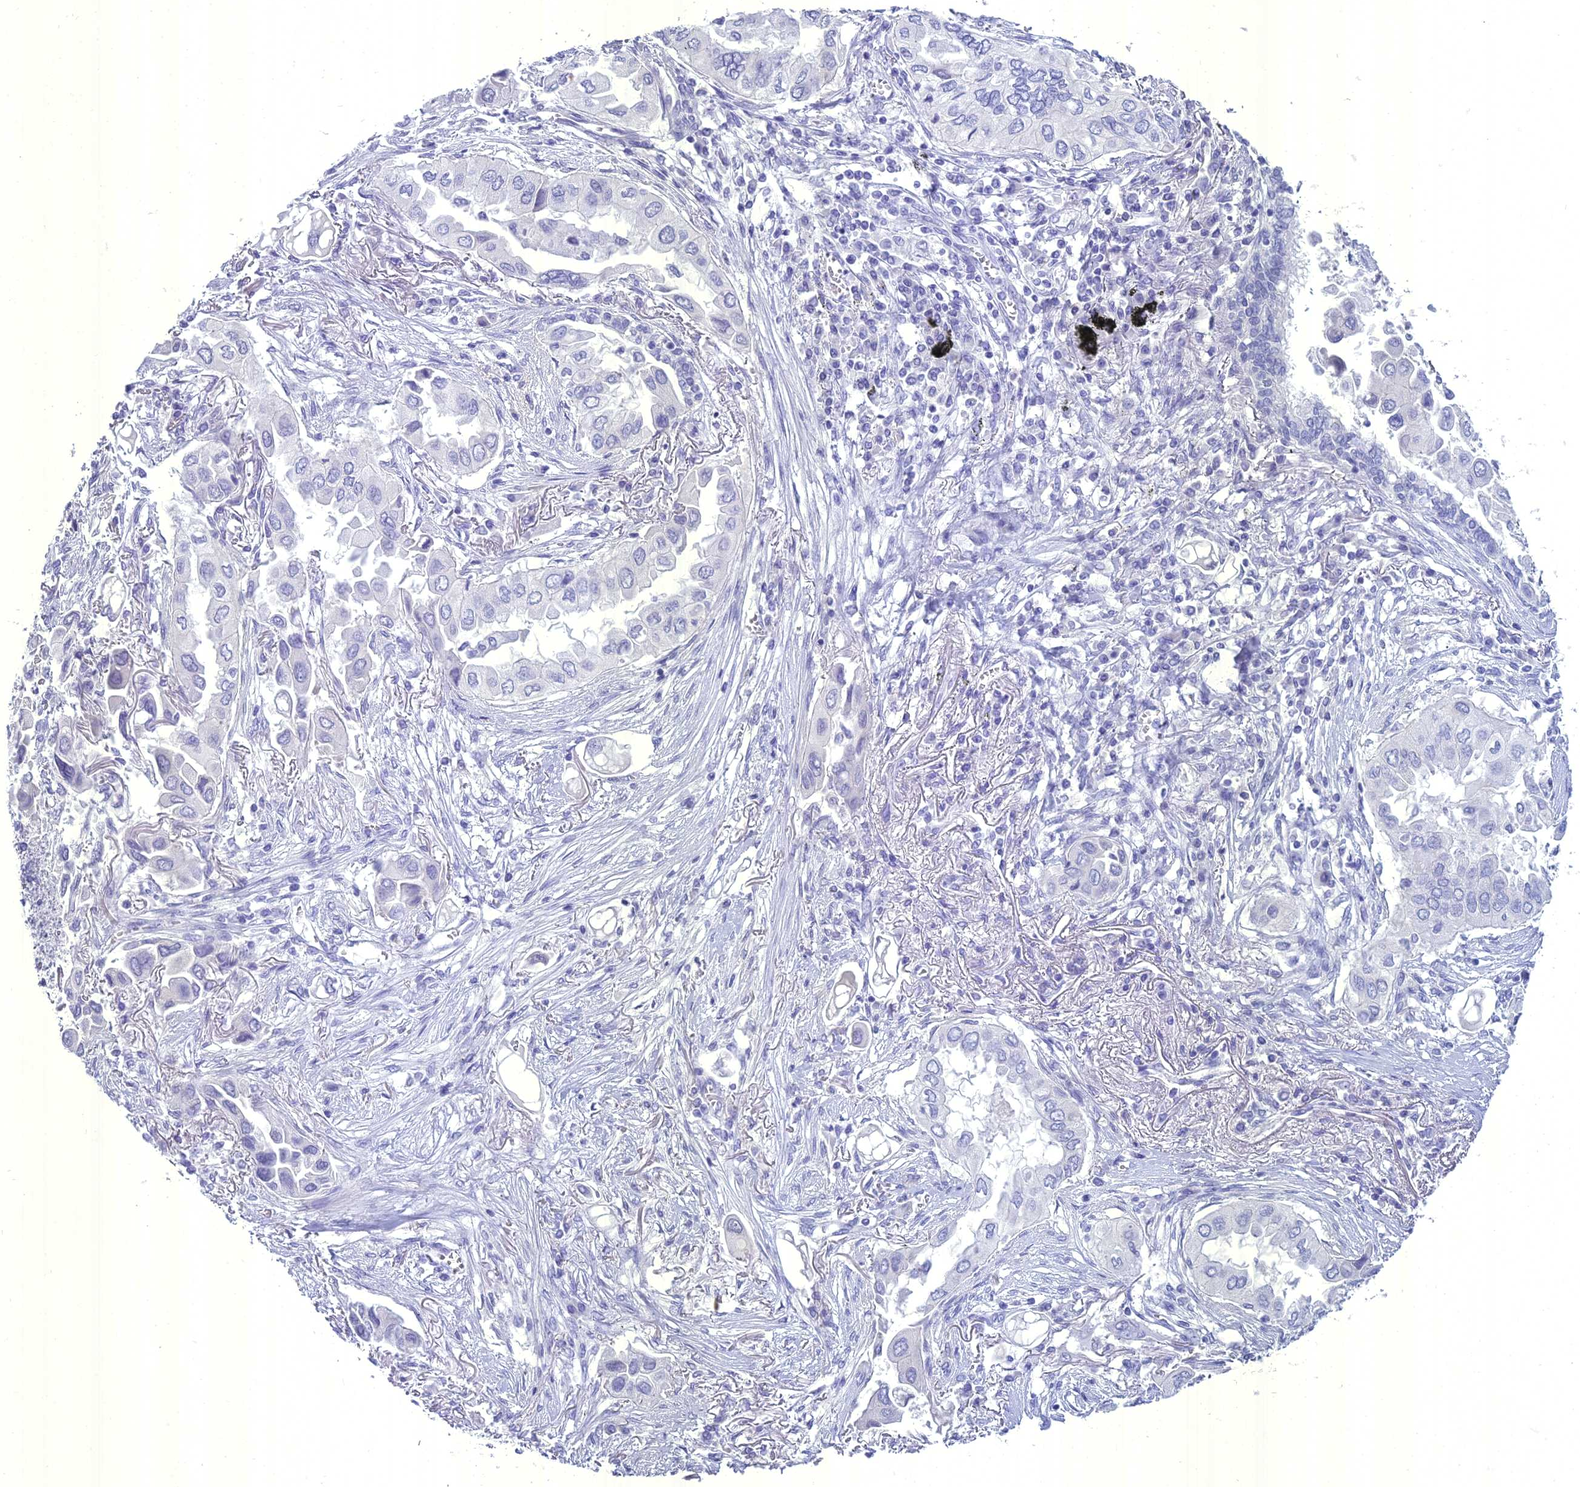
{"staining": {"intensity": "negative", "quantity": "none", "location": "none"}, "tissue": "lung cancer", "cell_type": "Tumor cells", "image_type": "cancer", "snomed": [{"axis": "morphology", "description": "Adenocarcinoma, NOS"}, {"axis": "topography", "description": "Lung"}], "caption": "A high-resolution micrograph shows immunohistochemistry (IHC) staining of adenocarcinoma (lung), which exhibits no significant expression in tumor cells. Brightfield microscopy of immunohistochemistry stained with DAB (3,3'-diaminobenzidine) (brown) and hematoxylin (blue), captured at high magnification.", "gene": "UNC80", "patient": {"sex": "female", "age": 76}}